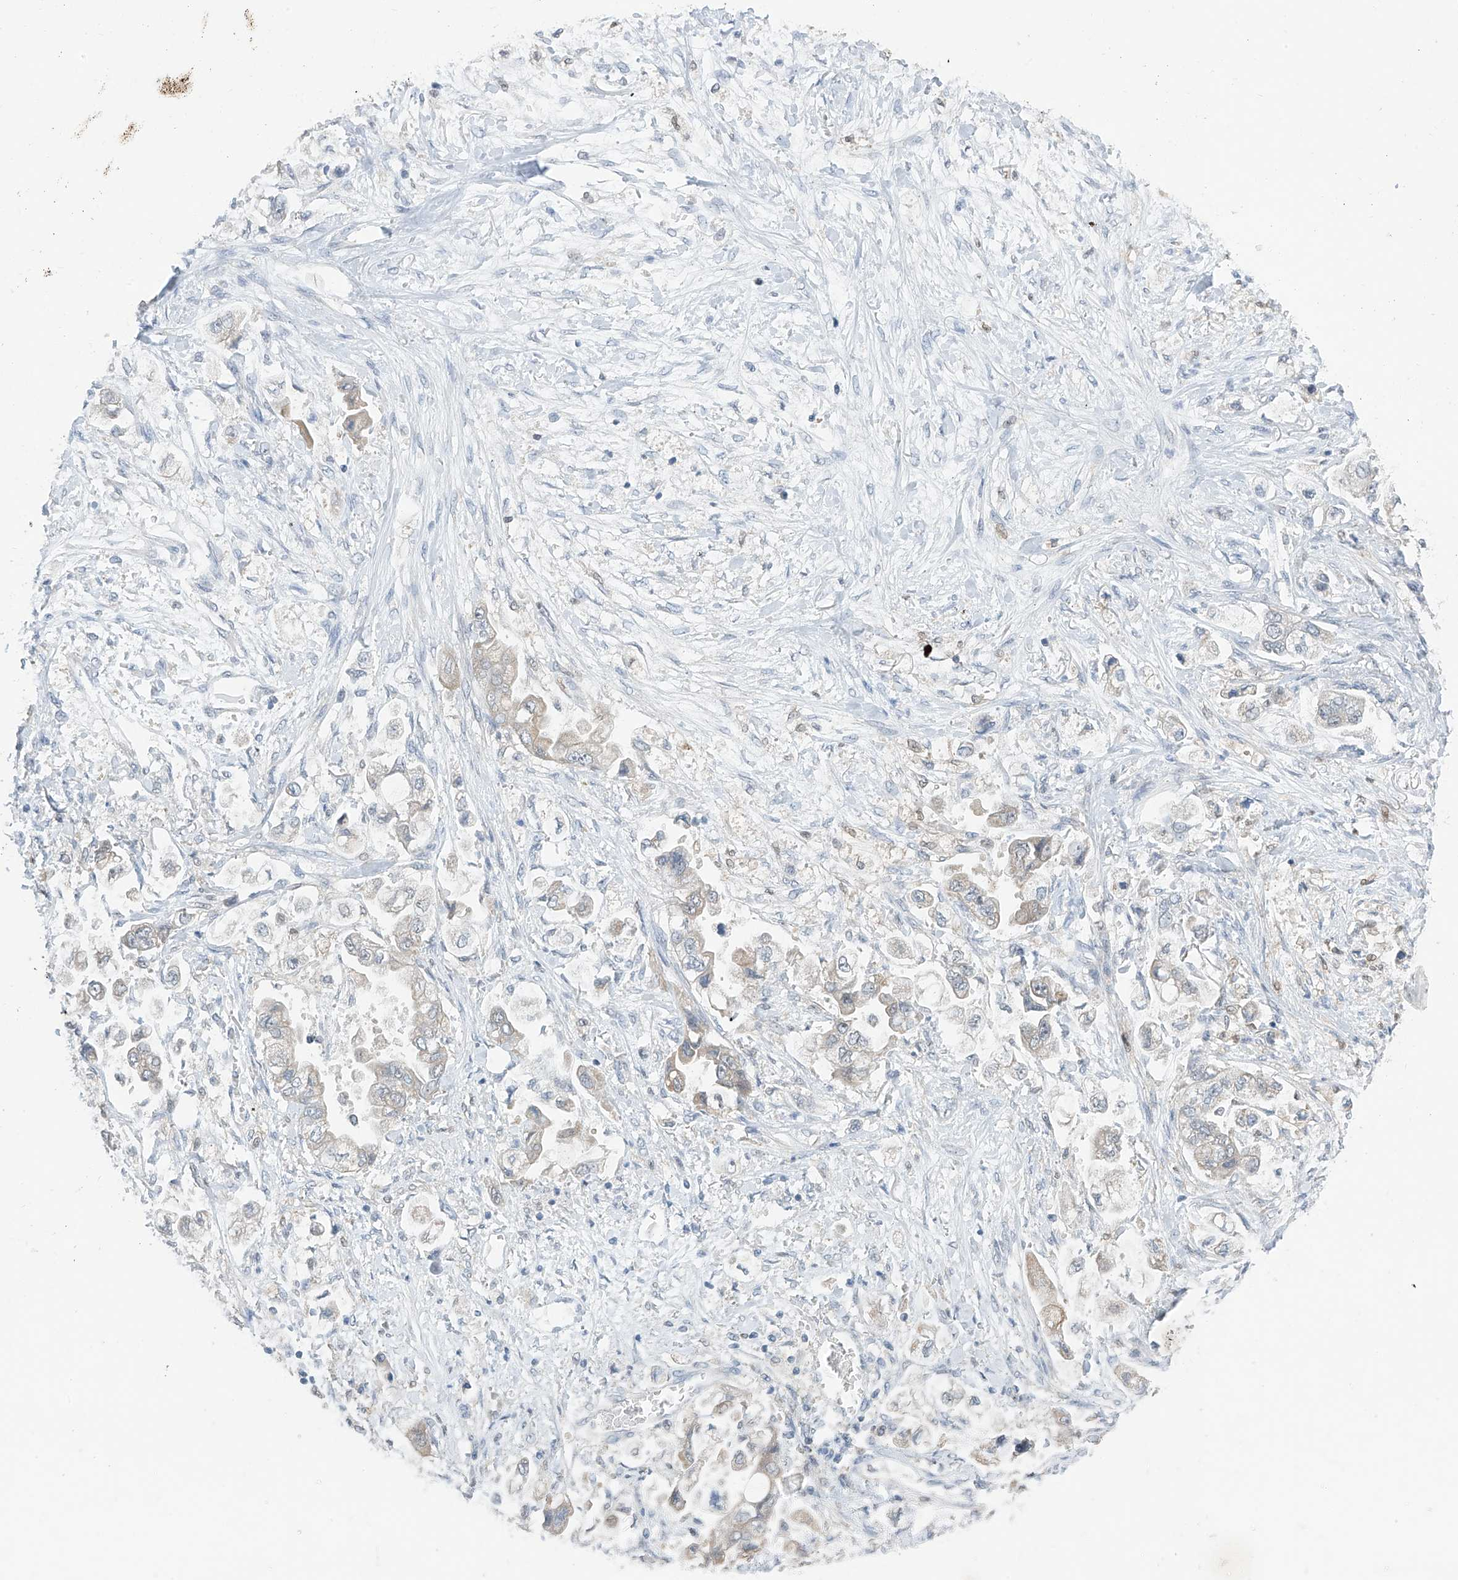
{"staining": {"intensity": "weak", "quantity": "<25%", "location": "cytoplasmic/membranous"}, "tissue": "stomach cancer", "cell_type": "Tumor cells", "image_type": "cancer", "snomed": [{"axis": "morphology", "description": "Adenocarcinoma, NOS"}, {"axis": "topography", "description": "Stomach"}], "caption": "There is no significant staining in tumor cells of stomach adenocarcinoma.", "gene": "APLF", "patient": {"sex": "male", "age": 62}}